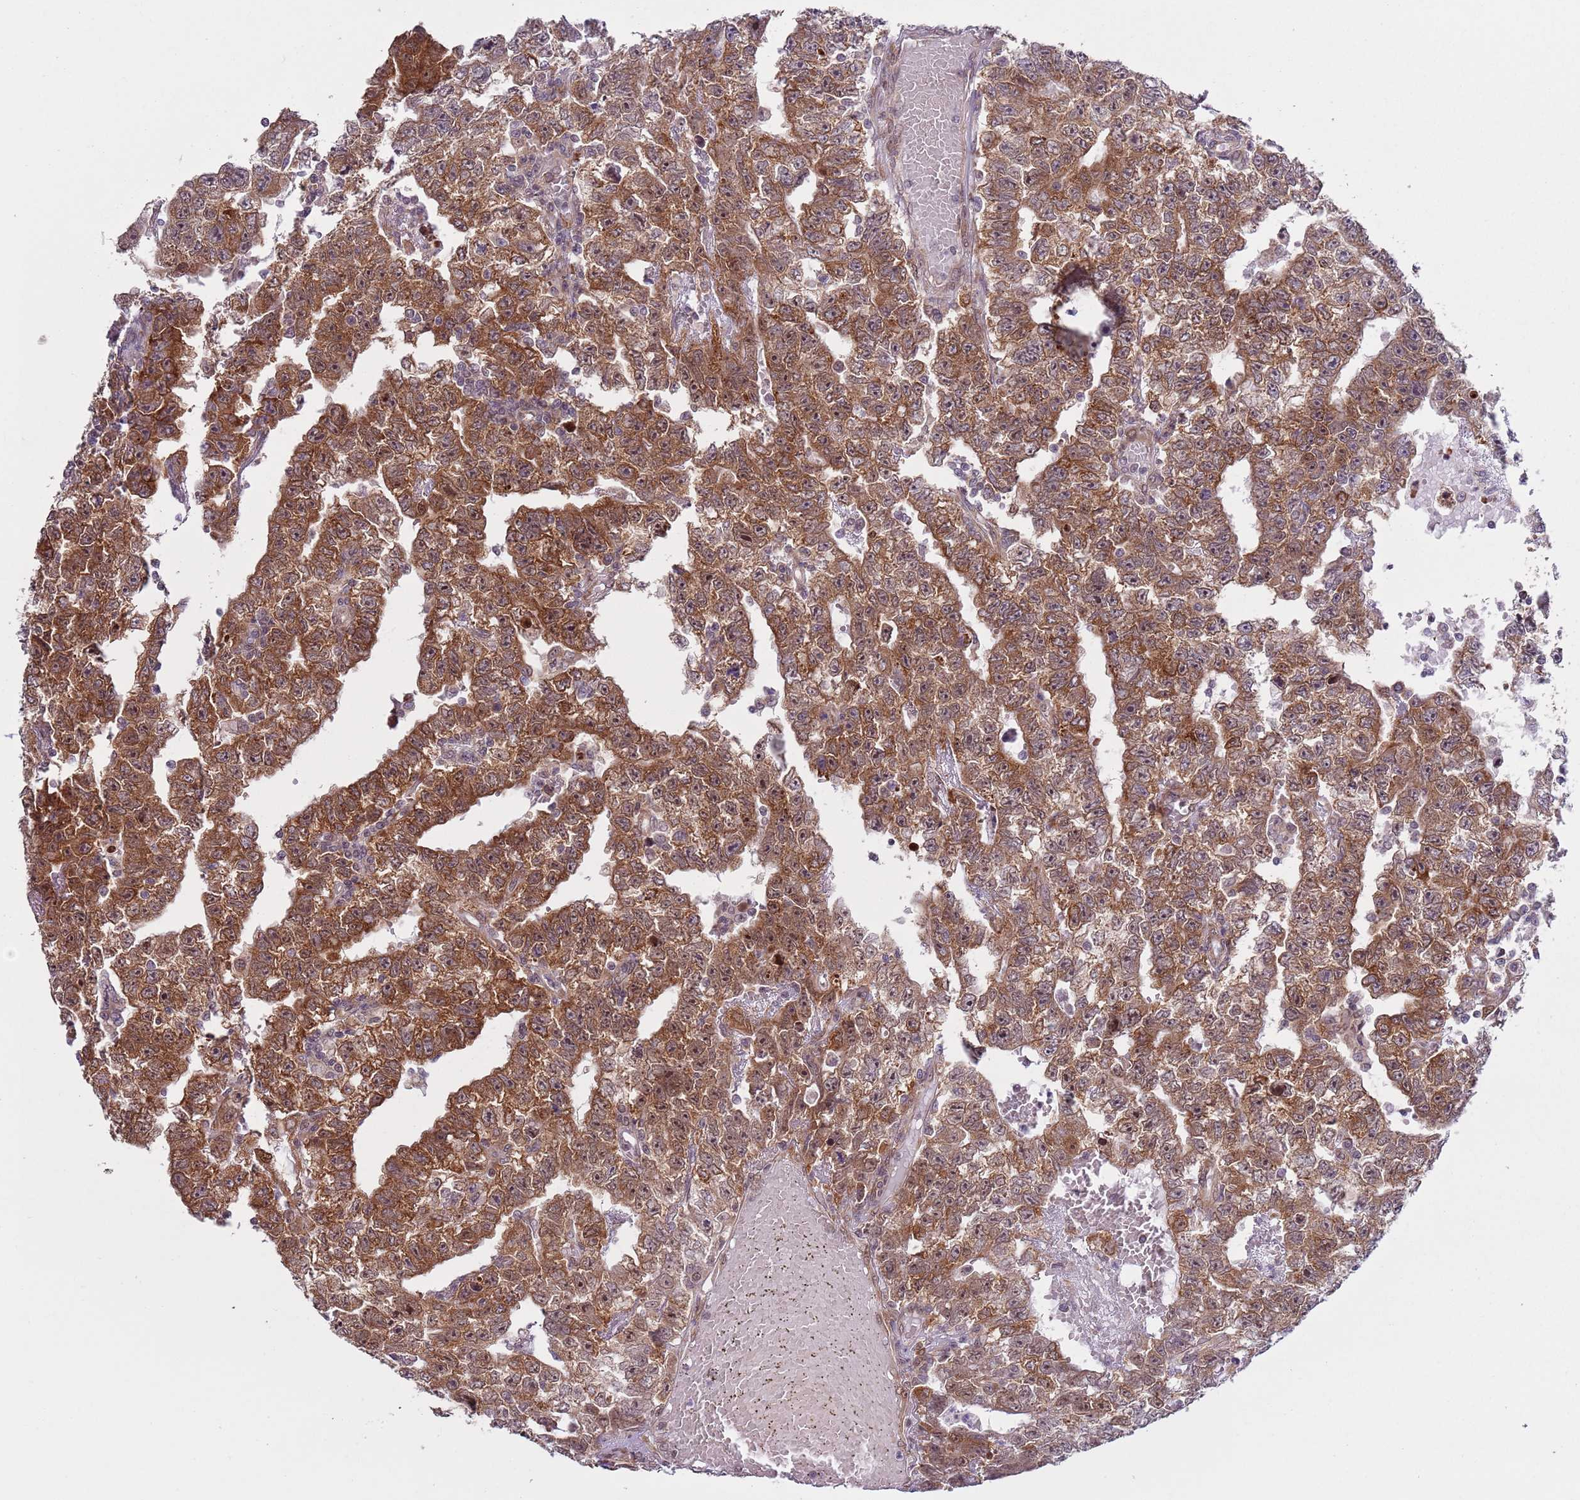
{"staining": {"intensity": "moderate", "quantity": ">75%", "location": "cytoplasmic/membranous,nuclear"}, "tissue": "testis cancer", "cell_type": "Tumor cells", "image_type": "cancer", "snomed": [{"axis": "morphology", "description": "Carcinoma, Embryonal, NOS"}, {"axis": "topography", "description": "Testis"}], "caption": "Tumor cells display medium levels of moderate cytoplasmic/membranous and nuclear expression in approximately >75% of cells in human embryonal carcinoma (testis). (DAB IHC, brown staining for protein, blue staining for nuclei).", "gene": "SLC25A32", "patient": {"sex": "male", "age": 25}}